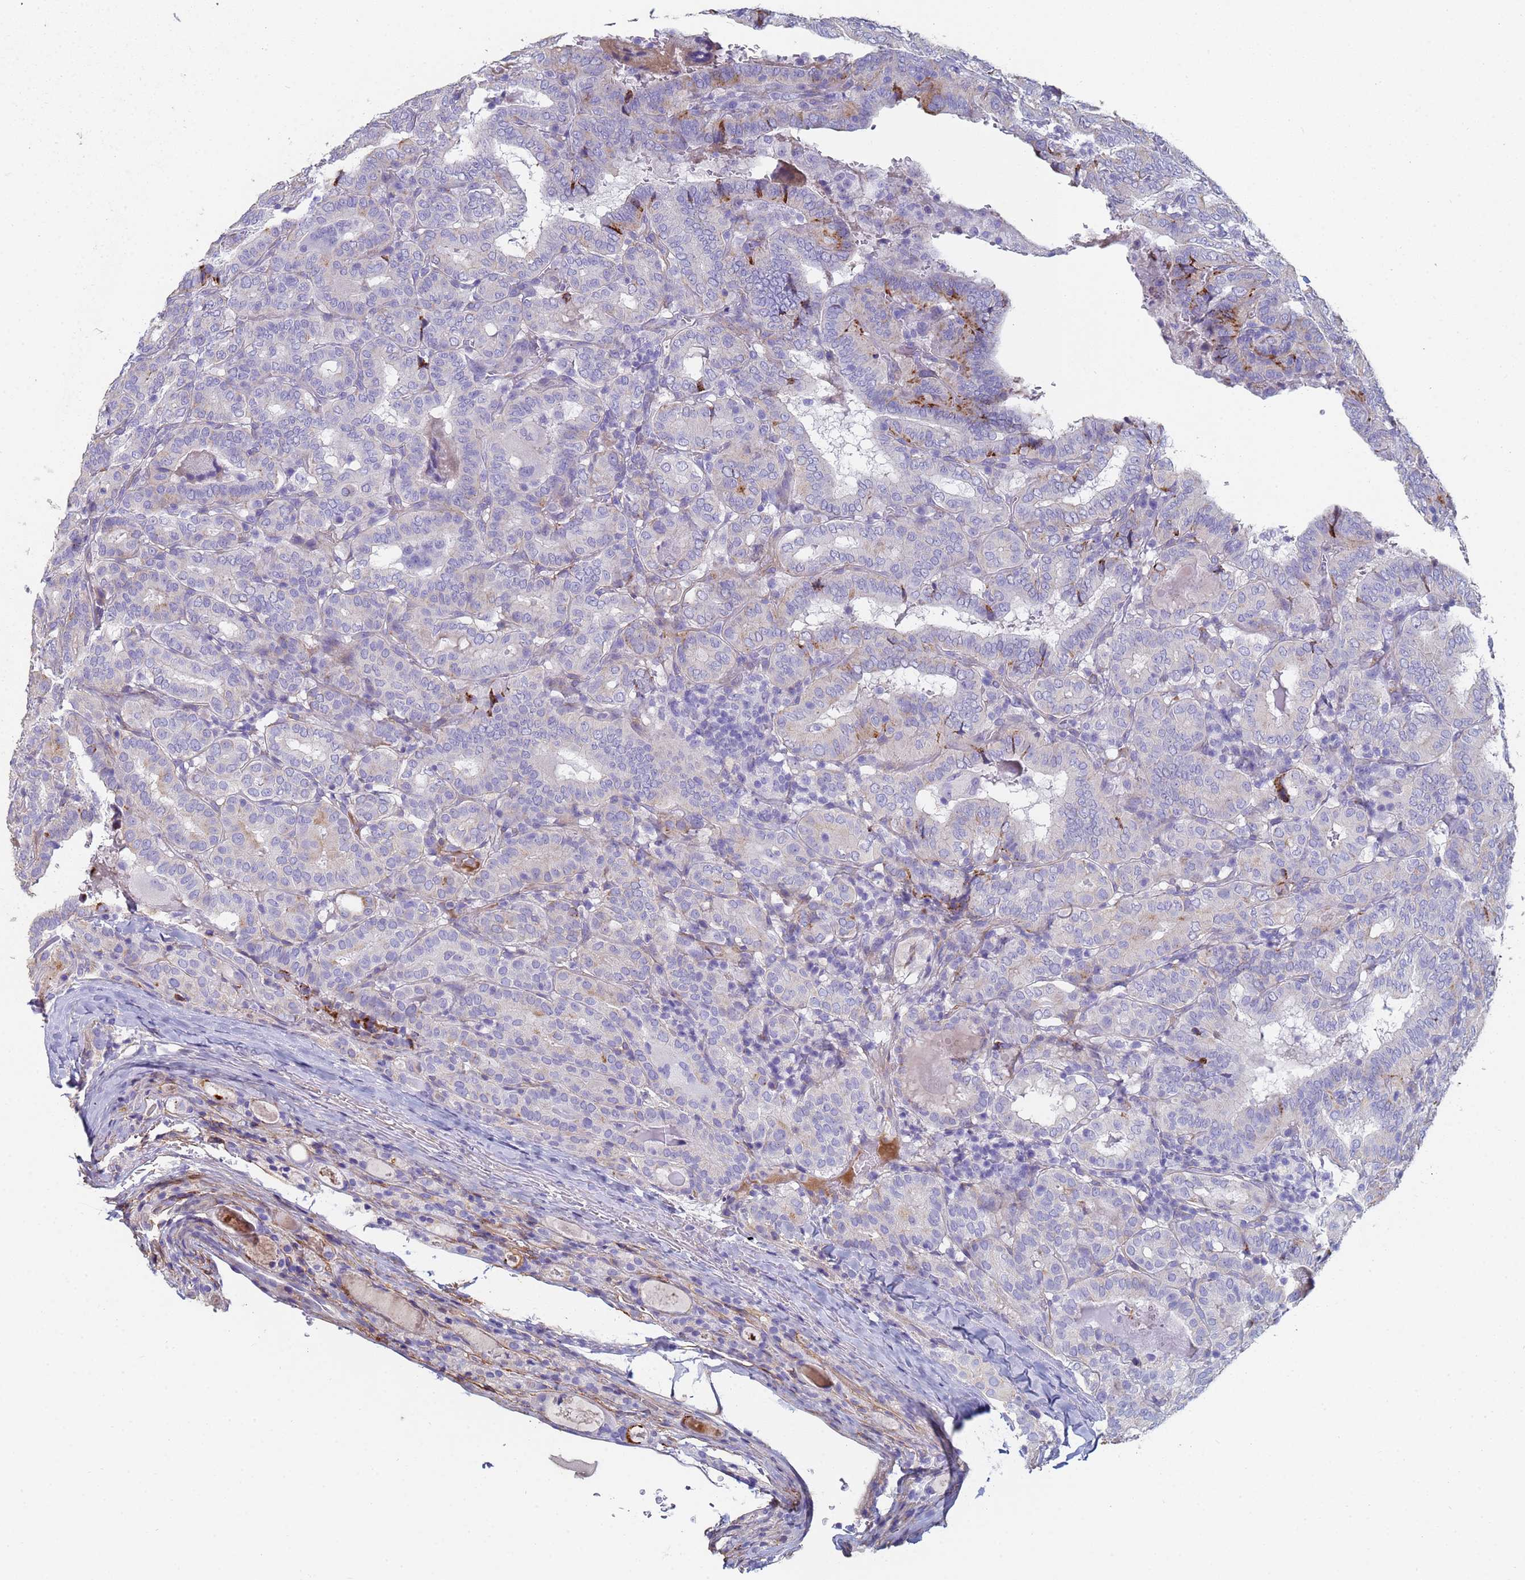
{"staining": {"intensity": "moderate", "quantity": "<25%", "location": "cytoplasmic/membranous"}, "tissue": "thyroid cancer", "cell_type": "Tumor cells", "image_type": "cancer", "snomed": [{"axis": "morphology", "description": "Papillary adenocarcinoma, NOS"}, {"axis": "topography", "description": "Thyroid gland"}], "caption": "Approximately <25% of tumor cells in human thyroid papillary adenocarcinoma show moderate cytoplasmic/membranous protein expression as visualized by brown immunohistochemical staining.", "gene": "ABCA8", "patient": {"sex": "female", "age": 72}}